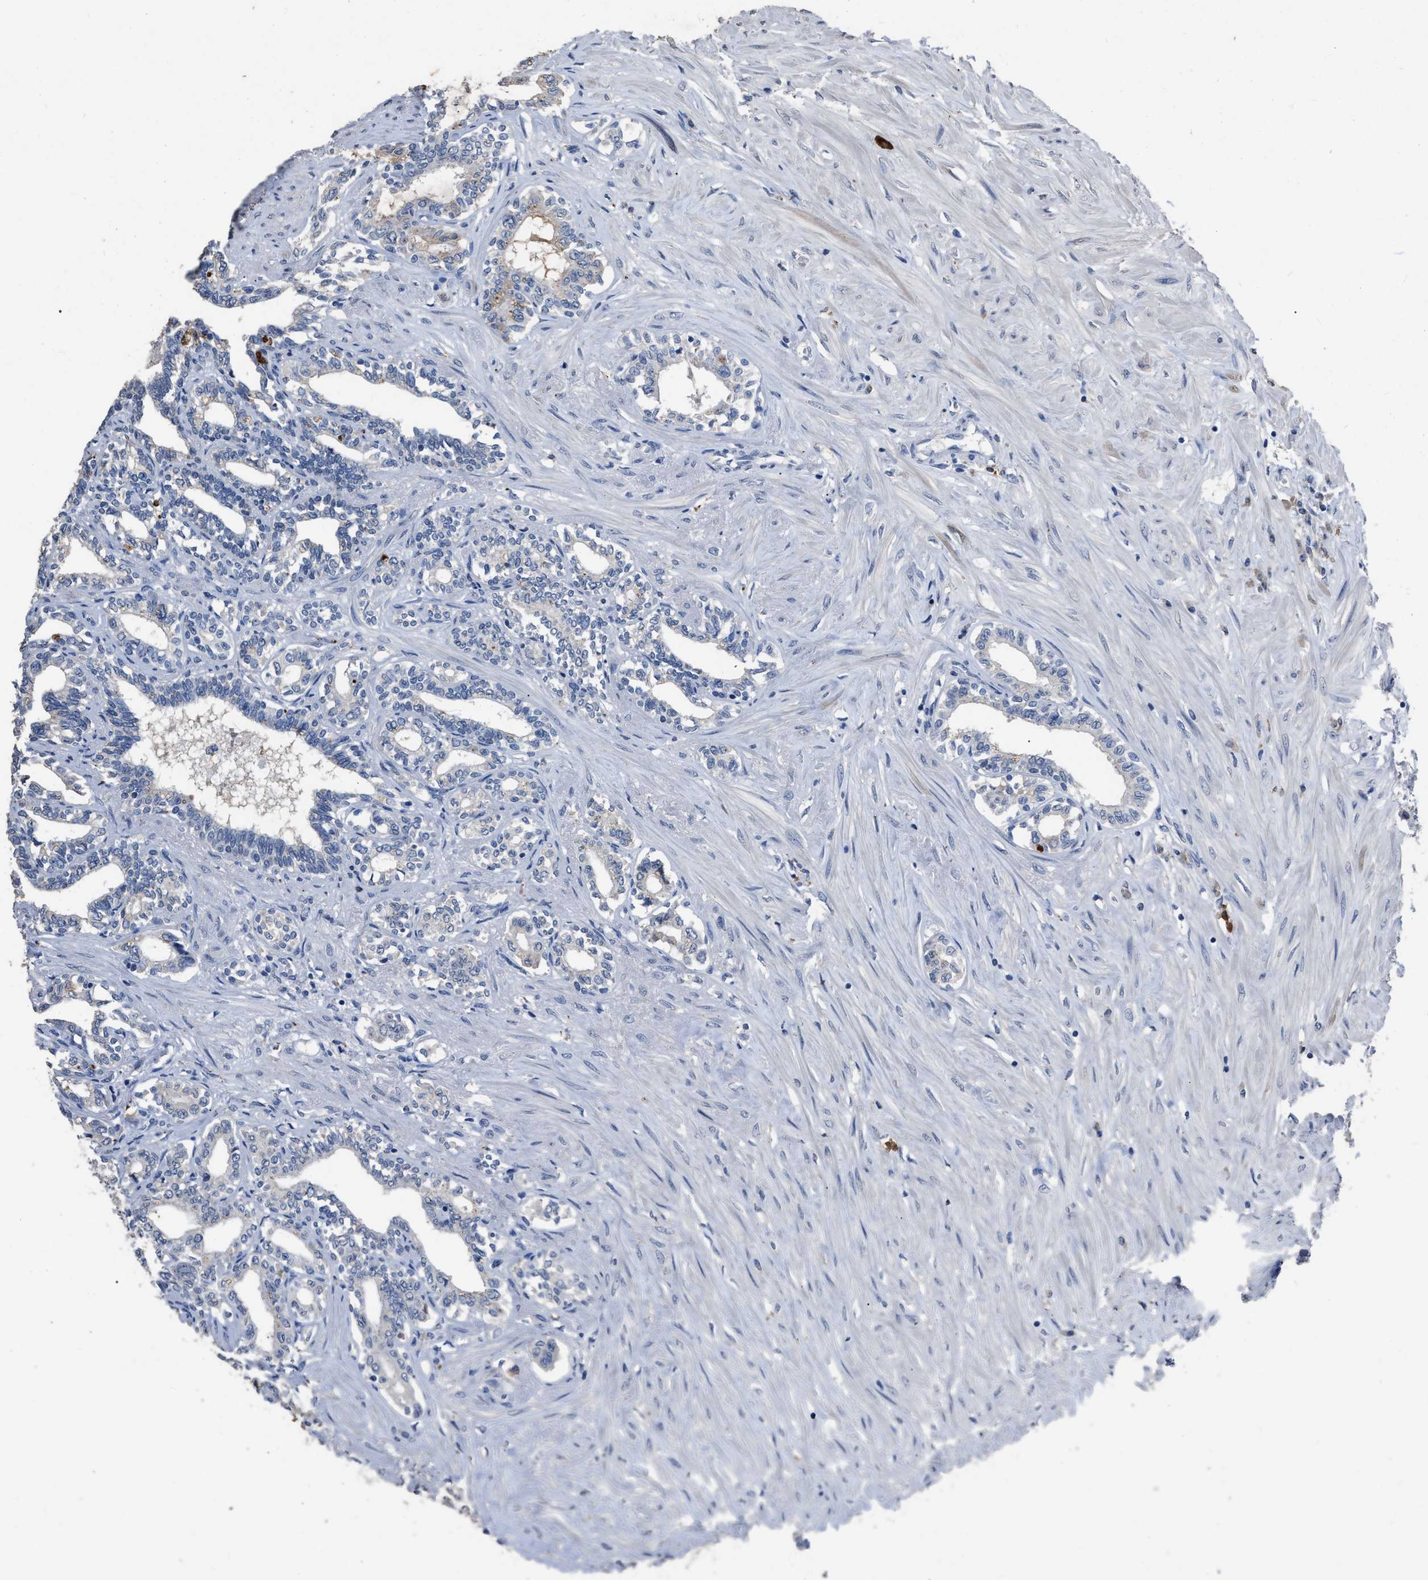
{"staining": {"intensity": "negative", "quantity": "none", "location": "none"}, "tissue": "seminal vesicle", "cell_type": "Glandular cells", "image_type": "normal", "snomed": [{"axis": "morphology", "description": "Normal tissue, NOS"}, {"axis": "morphology", "description": "Adenocarcinoma, High grade"}, {"axis": "topography", "description": "Prostate"}, {"axis": "topography", "description": "Seminal veicle"}], "caption": "DAB (3,3'-diaminobenzidine) immunohistochemical staining of benign seminal vesicle reveals no significant expression in glandular cells. (DAB (3,3'-diaminobenzidine) immunohistochemistry, high magnification).", "gene": "HABP2", "patient": {"sex": "male", "age": 55}}